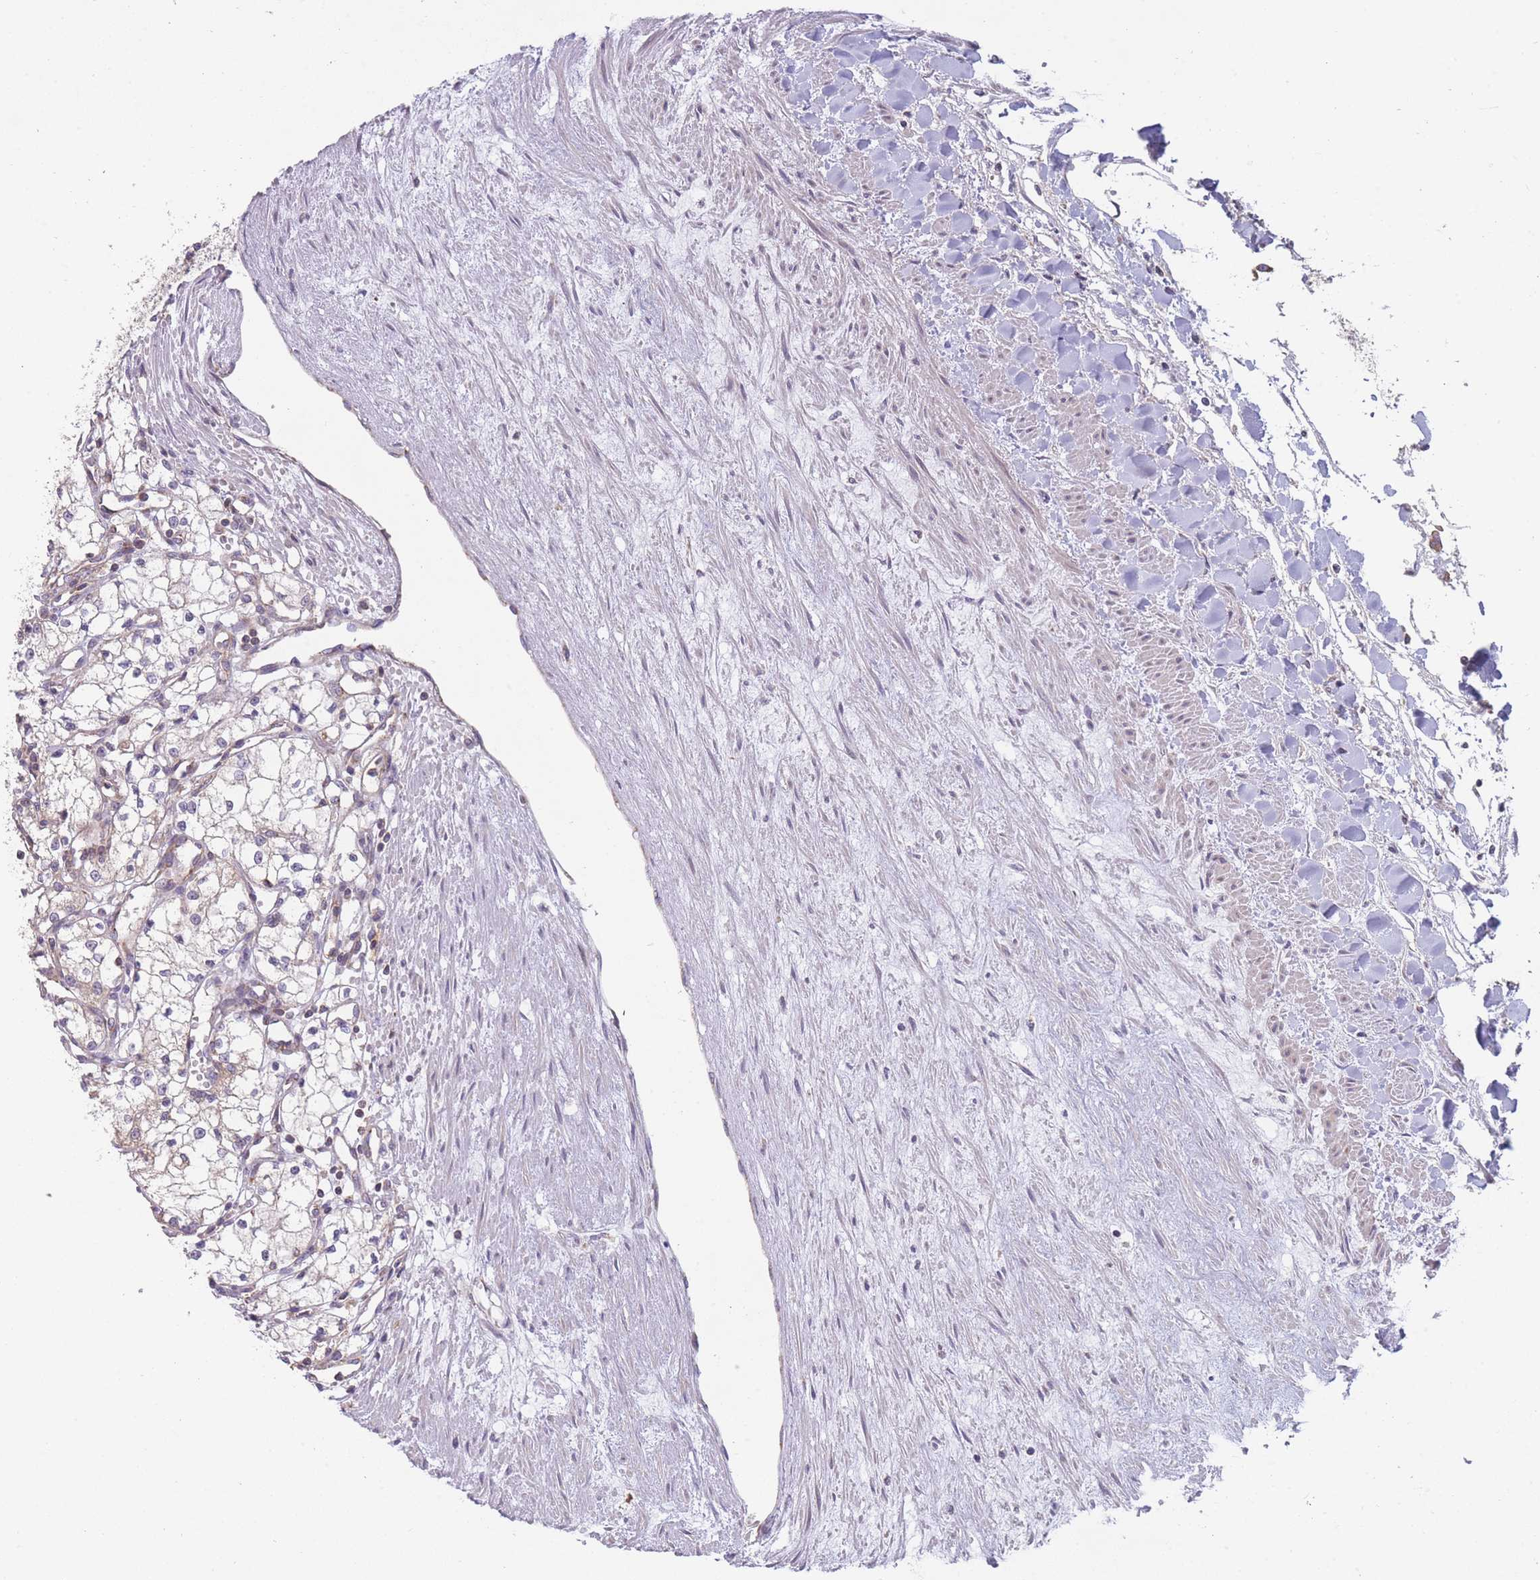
{"staining": {"intensity": "negative", "quantity": "none", "location": "none"}, "tissue": "renal cancer", "cell_type": "Tumor cells", "image_type": "cancer", "snomed": [{"axis": "morphology", "description": "Adenocarcinoma, NOS"}, {"axis": "topography", "description": "Kidney"}], "caption": "Protein analysis of renal adenocarcinoma exhibits no significant staining in tumor cells.", "gene": "NDUFA9", "patient": {"sex": "male", "age": 59}}